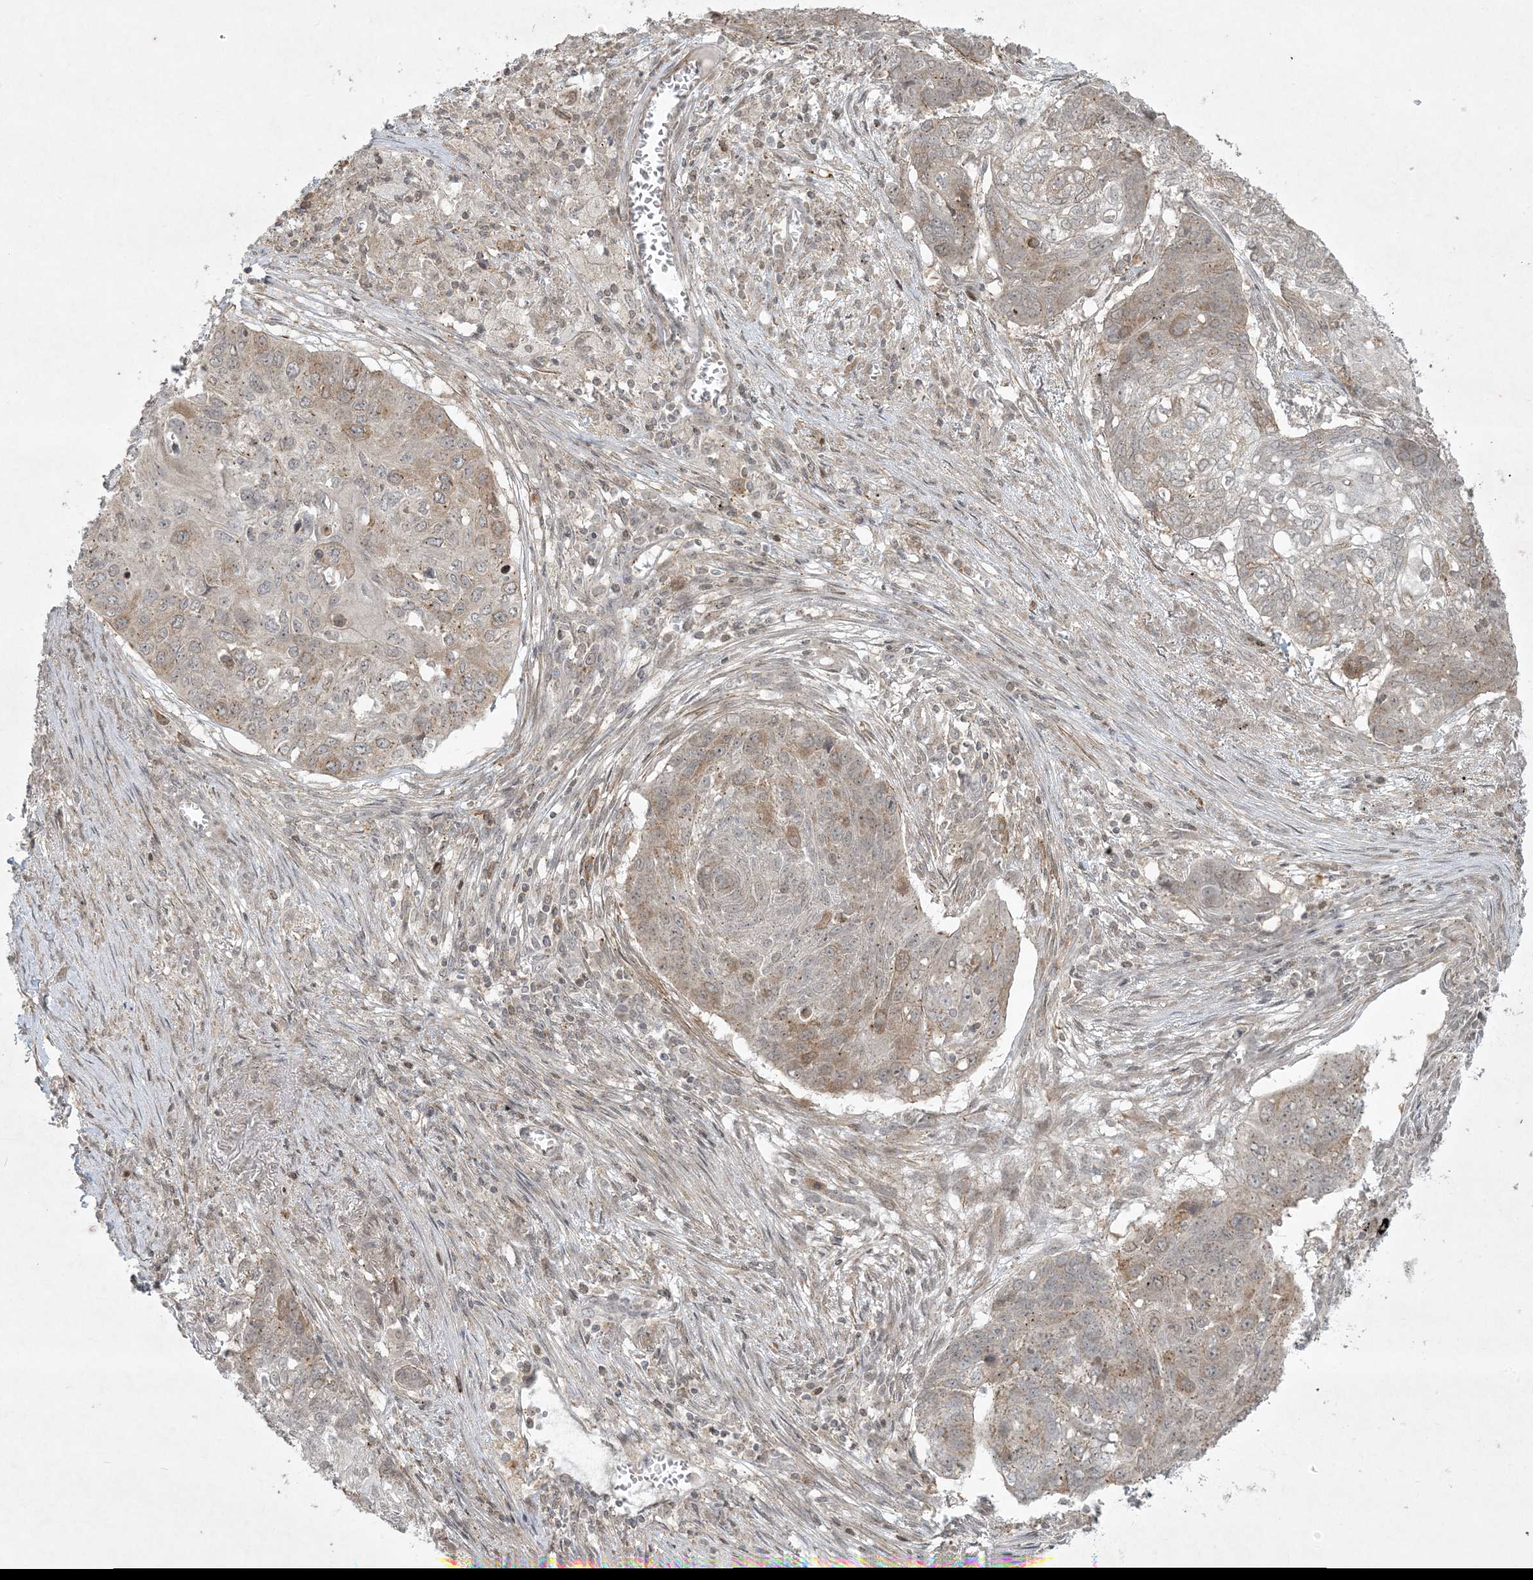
{"staining": {"intensity": "weak", "quantity": "<25%", "location": "cytoplasmic/membranous"}, "tissue": "lung cancer", "cell_type": "Tumor cells", "image_type": "cancer", "snomed": [{"axis": "morphology", "description": "Squamous cell carcinoma, NOS"}, {"axis": "topography", "description": "Lung"}], "caption": "Human lung cancer stained for a protein using IHC demonstrates no positivity in tumor cells.", "gene": "ZNF263", "patient": {"sex": "female", "age": 63}}